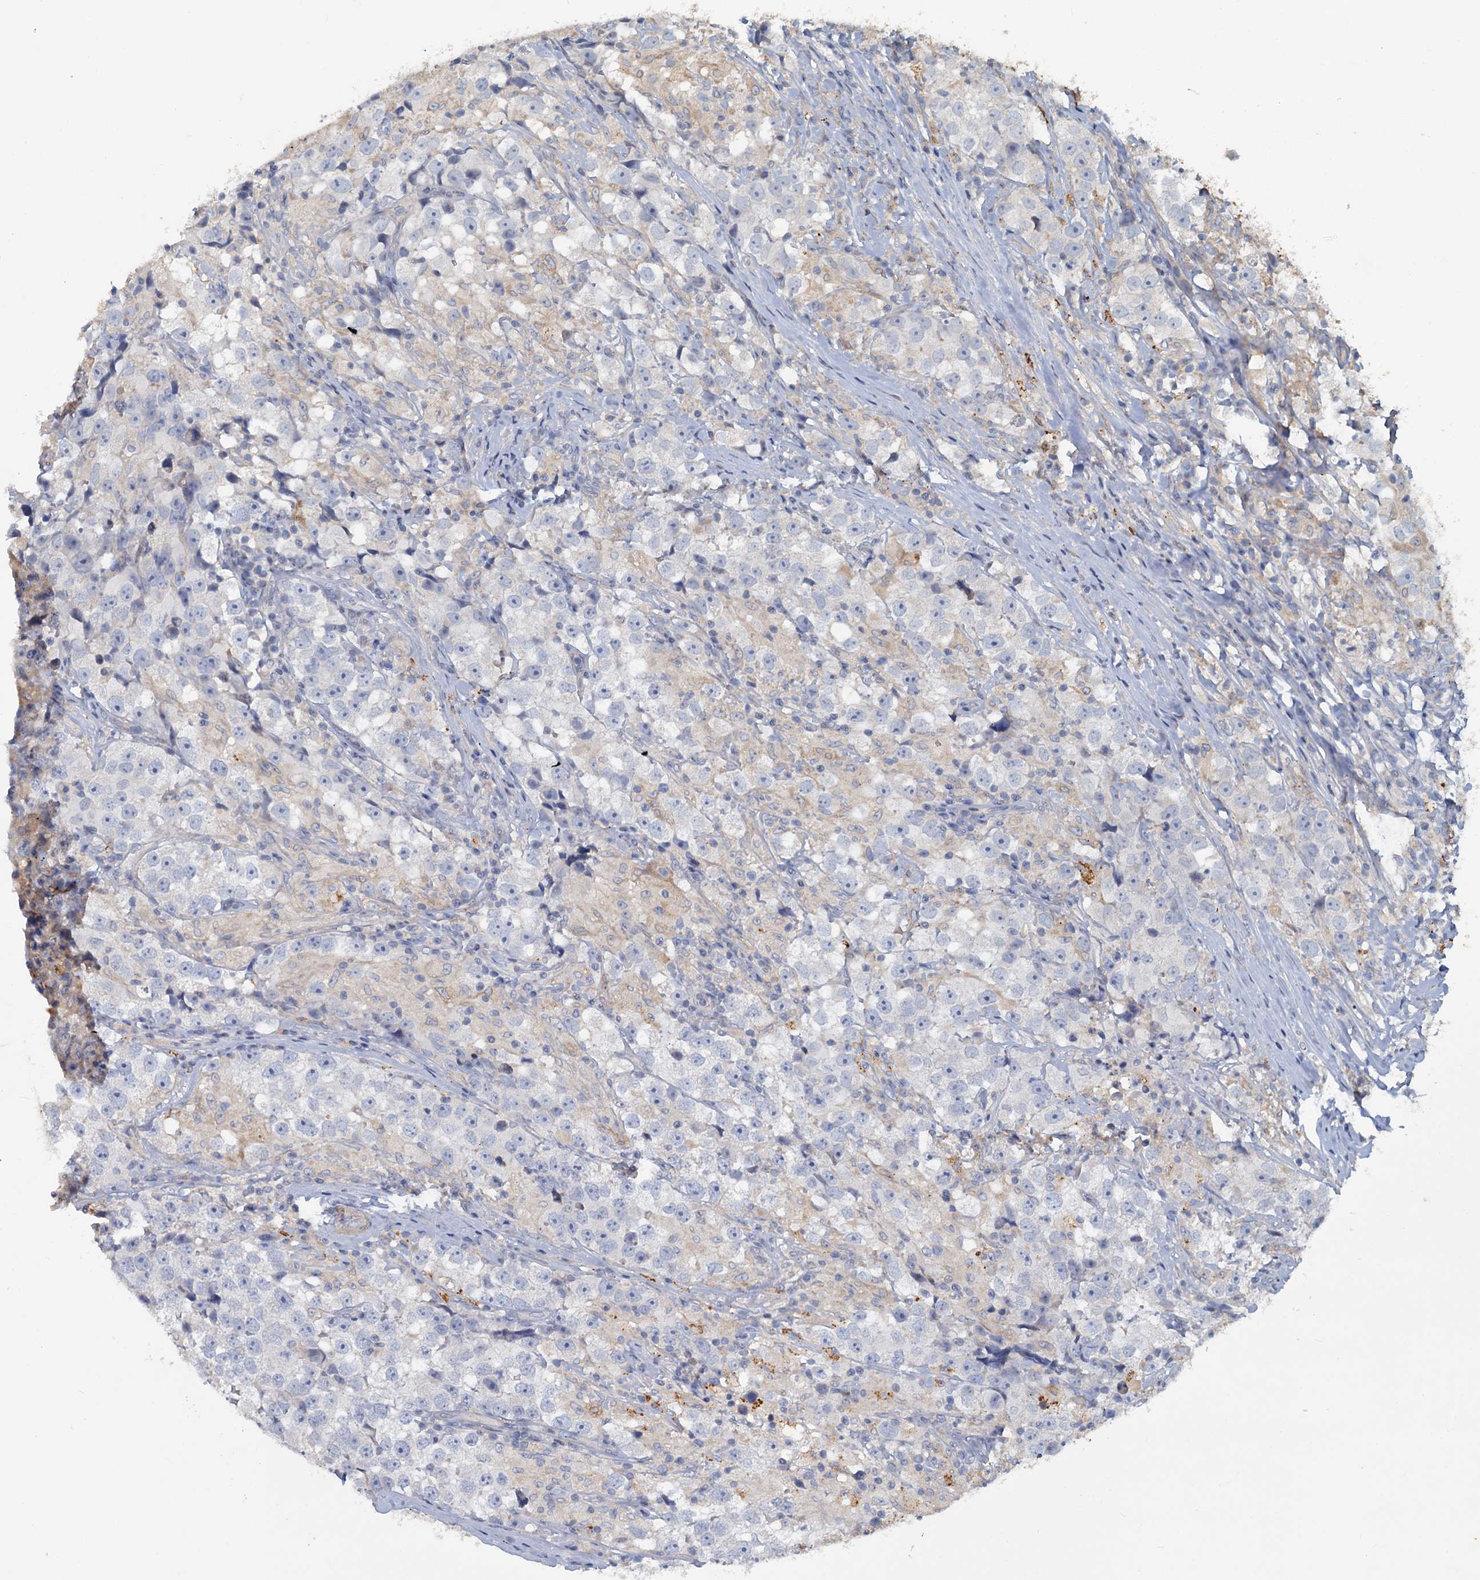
{"staining": {"intensity": "negative", "quantity": "none", "location": "none"}, "tissue": "testis cancer", "cell_type": "Tumor cells", "image_type": "cancer", "snomed": [{"axis": "morphology", "description": "Seminoma, NOS"}, {"axis": "topography", "description": "Testis"}], "caption": "Tumor cells show no significant protein expression in testis cancer.", "gene": "SLC2A7", "patient": {"sex": "male", "age": 46}}